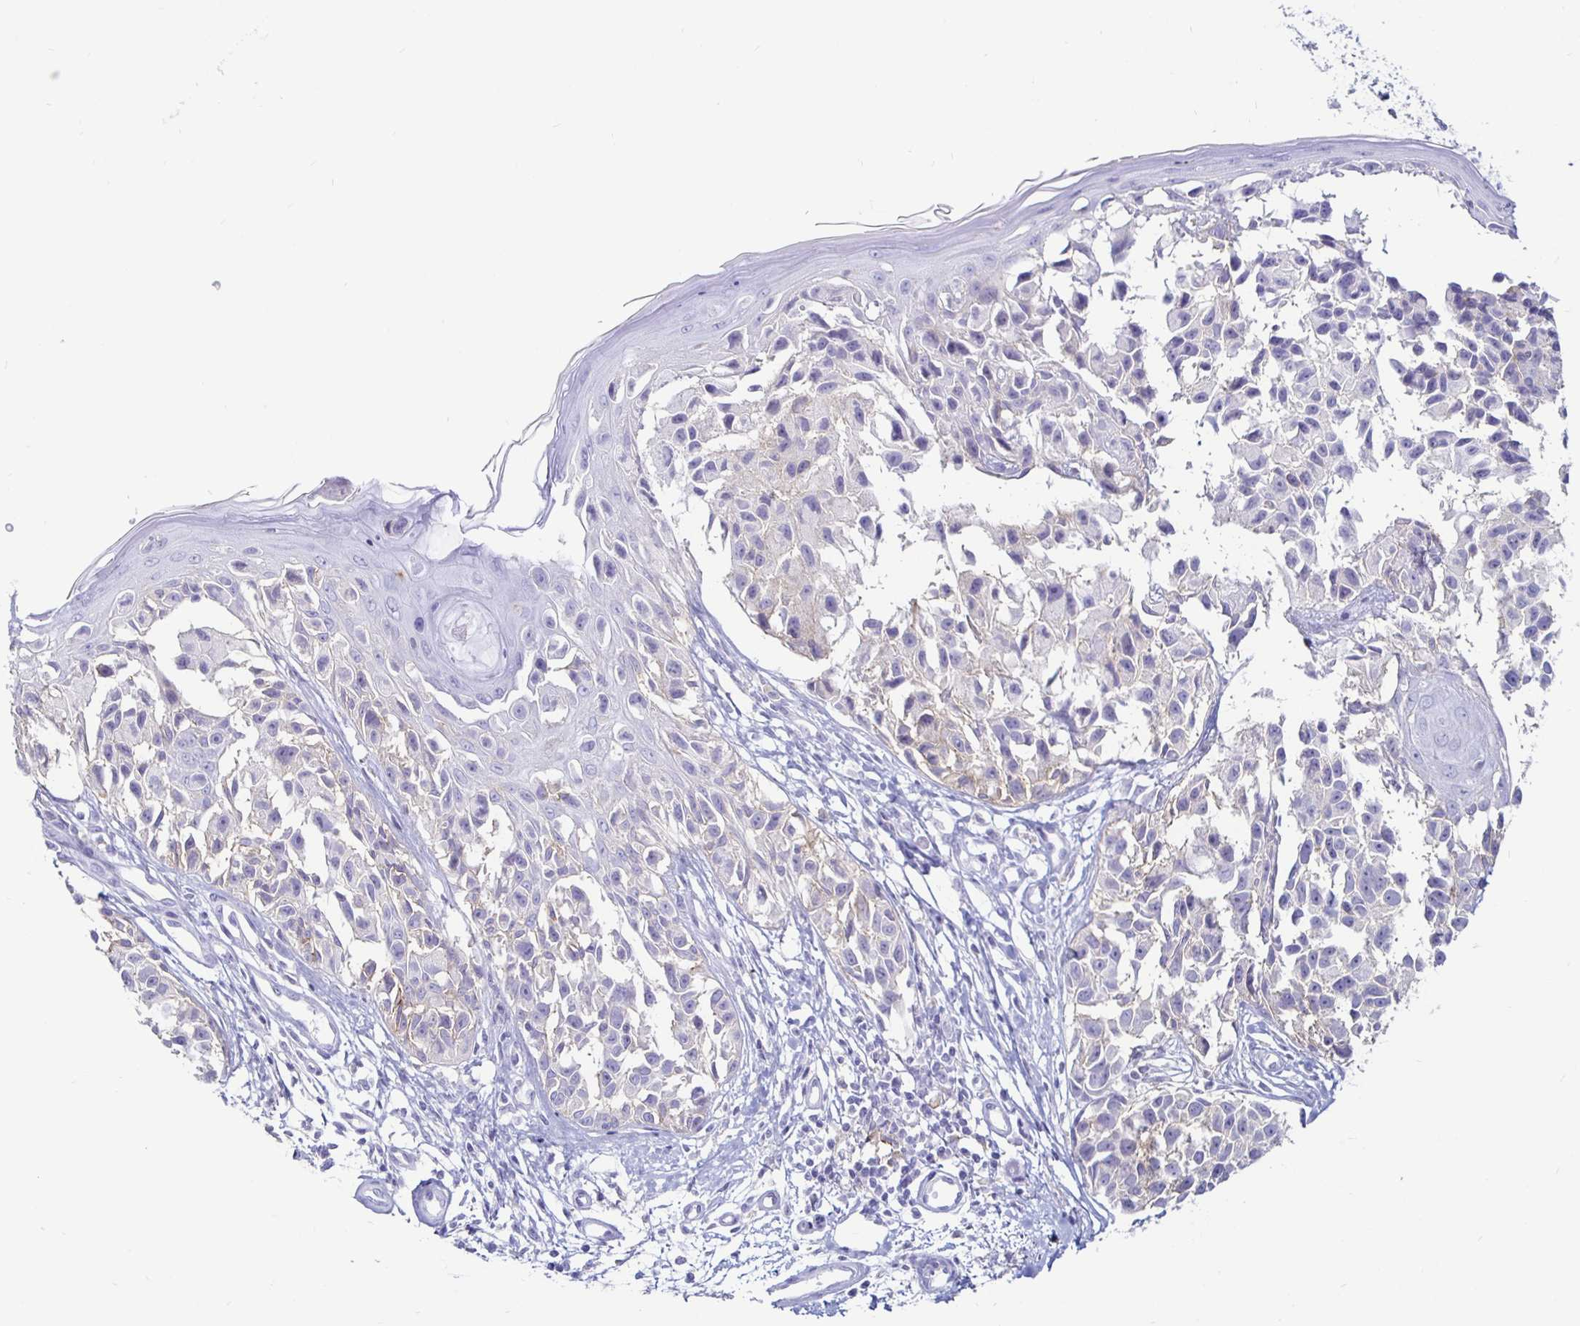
{"staining": {"intensity": "negative", "quantity": "none", "location": "none"}, "tissue": "melanoma", "cell_type": "Tumor cells", "image_type": "cancer", "snomed": [{"axis": "morphology", "description": "Malignant melanoma, NOS"}, {"axis": "topography", "description": "Skin"}], "caption": "Photomicrograph shows no protein staining in tumor cells of melanoma tissue.", "gene": "SIRPA", "patient": {"sex": "male", "age": 73}}